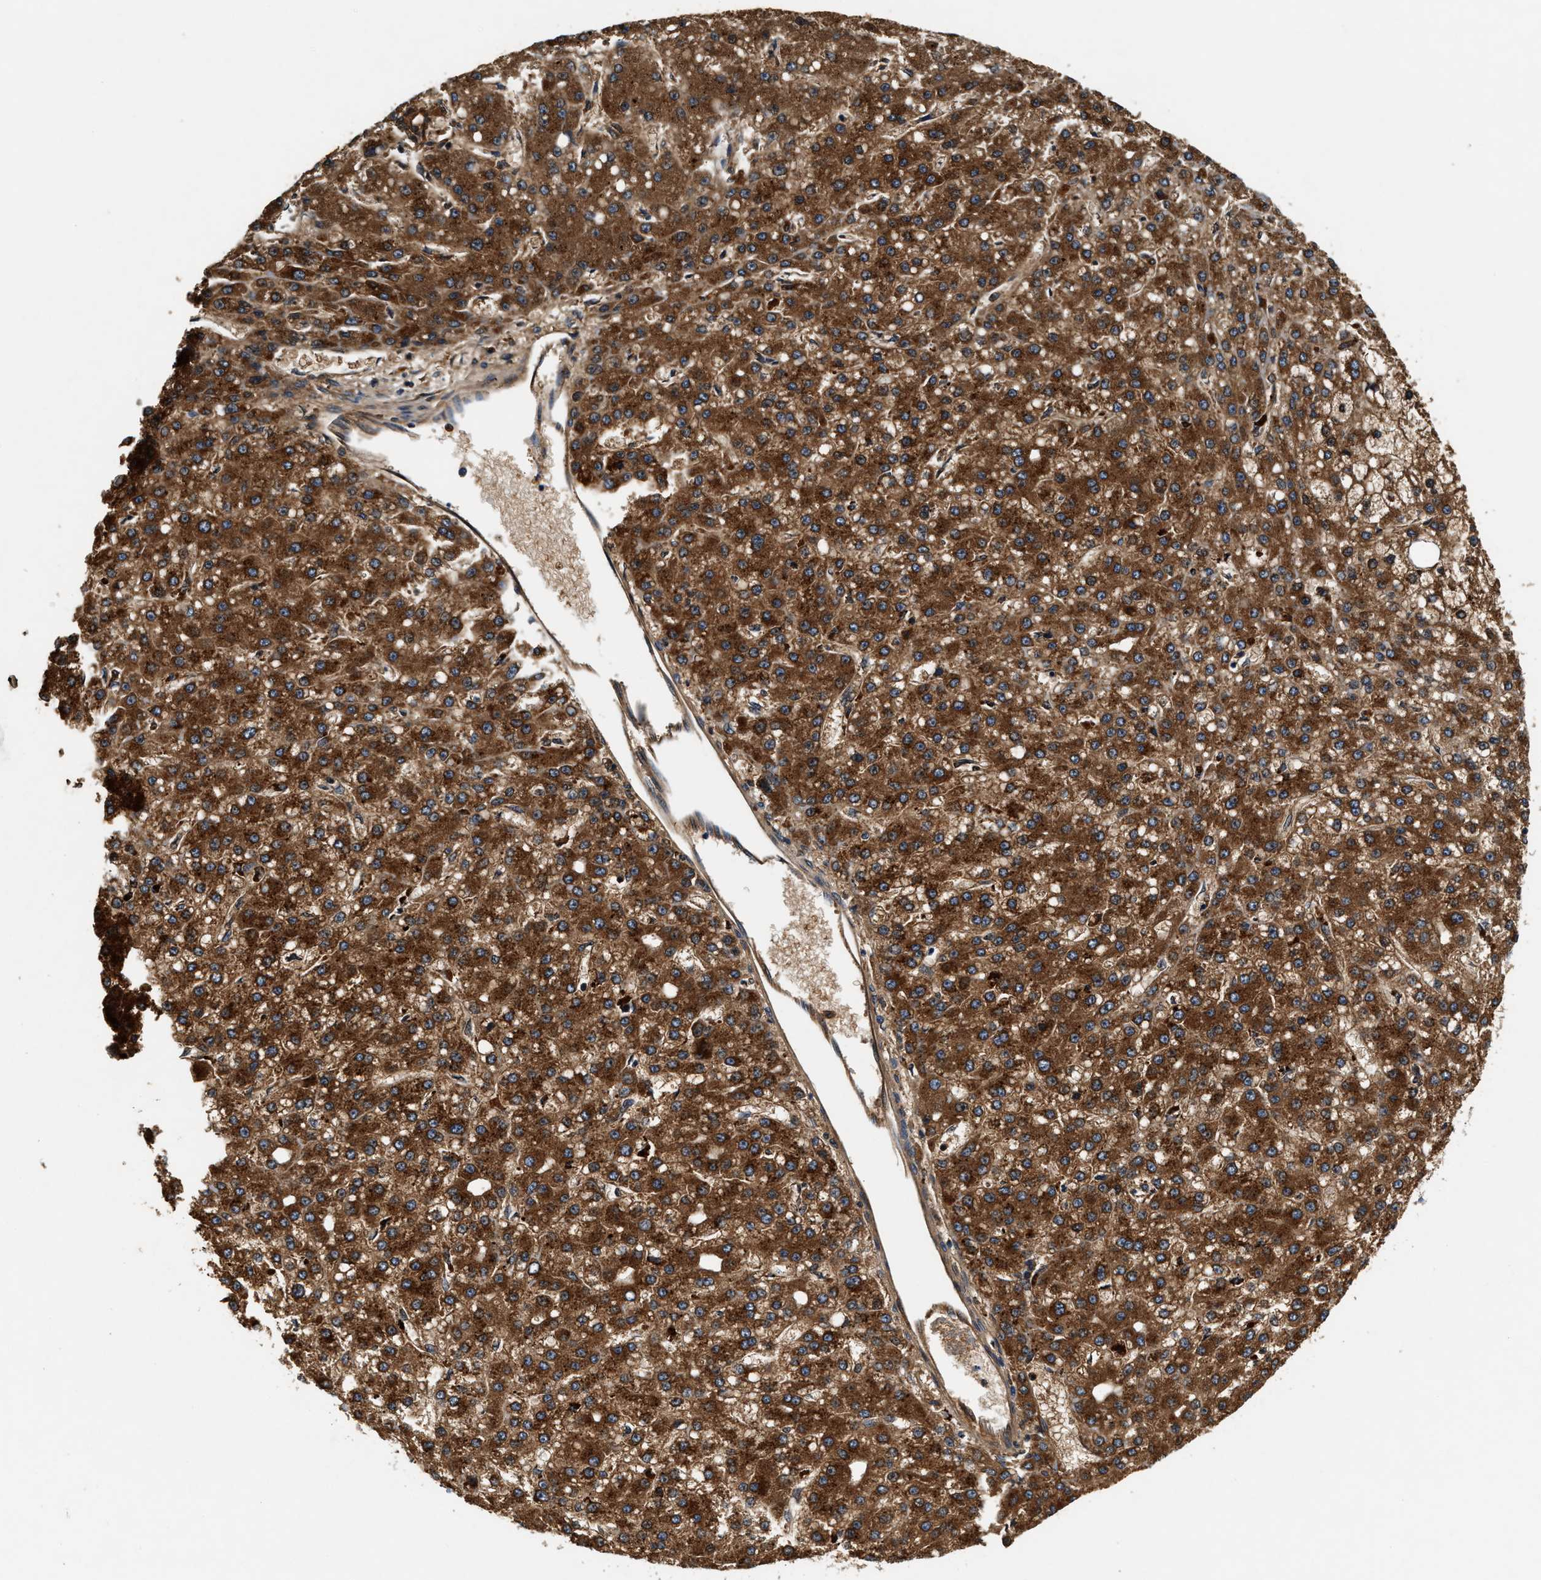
{"staining": {"intensity": "strong", "quantity": ">75%", "location": "cytoplasmic/membranous"}, "tissue": "liver cancer", "cell_type": "Tumor cells", "image_type": "cancer", "snomed": [{"axis": "morphology", "description": "Carcinoma, Hepatocellular, NOS"}, {"axis": "topography", "description": "Liver"}], "caption": "This photomicrograph displays hepatocellular carcinoma (liver) stained with immunohistochemistry (IHC) to label a protein in brown. The cytoplasmic/membranous of tumor cells show strong positivity for the protein. Nuclei are counter-stained blue.", "gene": "DUSP10", "patient": {"sex": "male", "age": 67}}